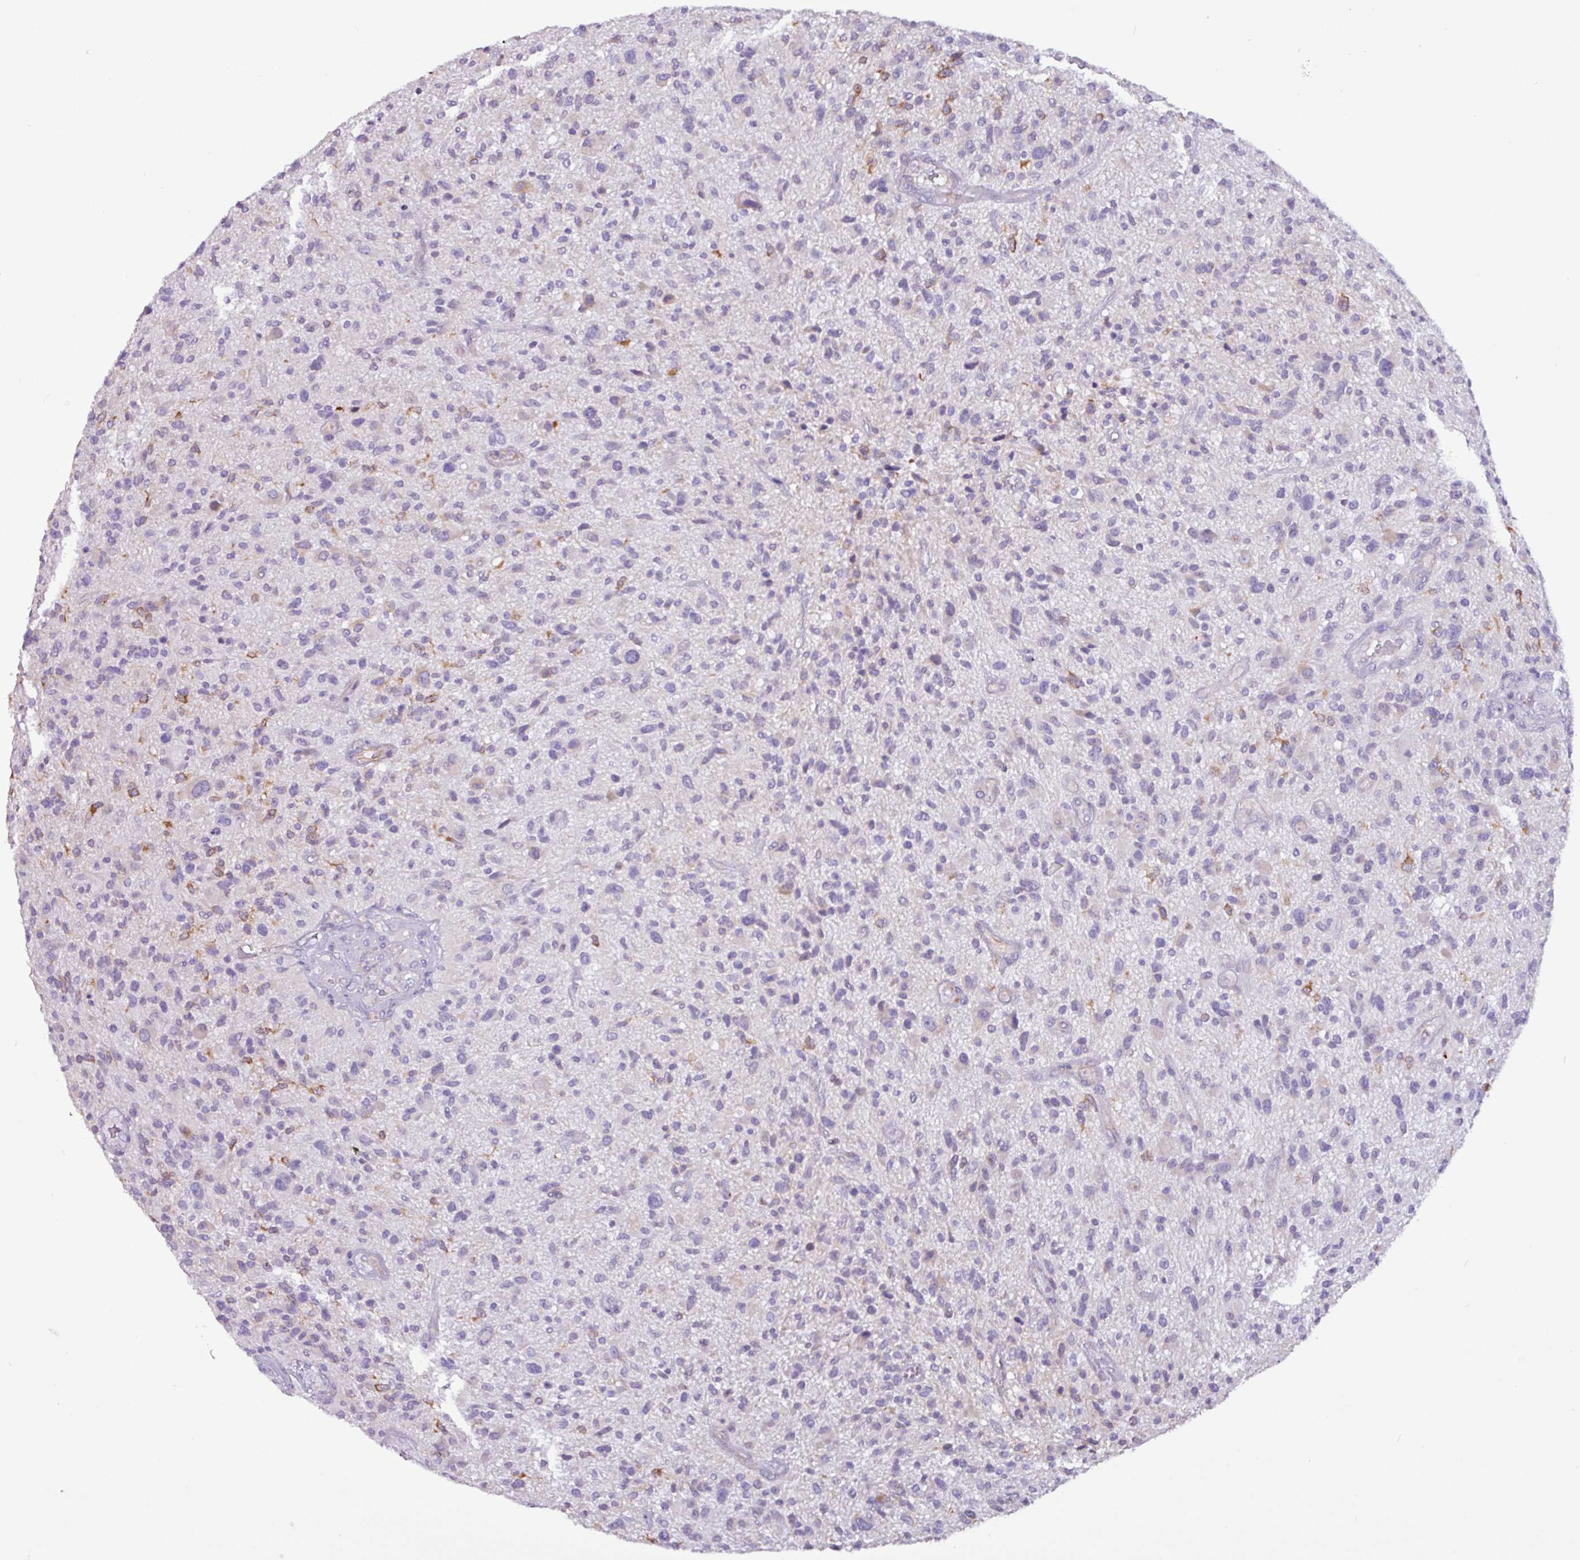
{"staining": {"intensity": "moderate", "quantity": "<25%", "location": "cytoplasmic/membranous"}, "tissue": "glioma", "cell_type": "Tumor cells", "image_type": "cancer", "snomed": [{"axis": "morphology", "description": "Glioma, malignant, High grade"}, {"axis": "topography", "description": "Brain"}], "caption": "Glioma stained for a protein exhibits moderate cytoplasmic/membranous positivity in tumor cells.", "gene": "SLC38A1", "patient": {"sex": "male", "age": 47}}